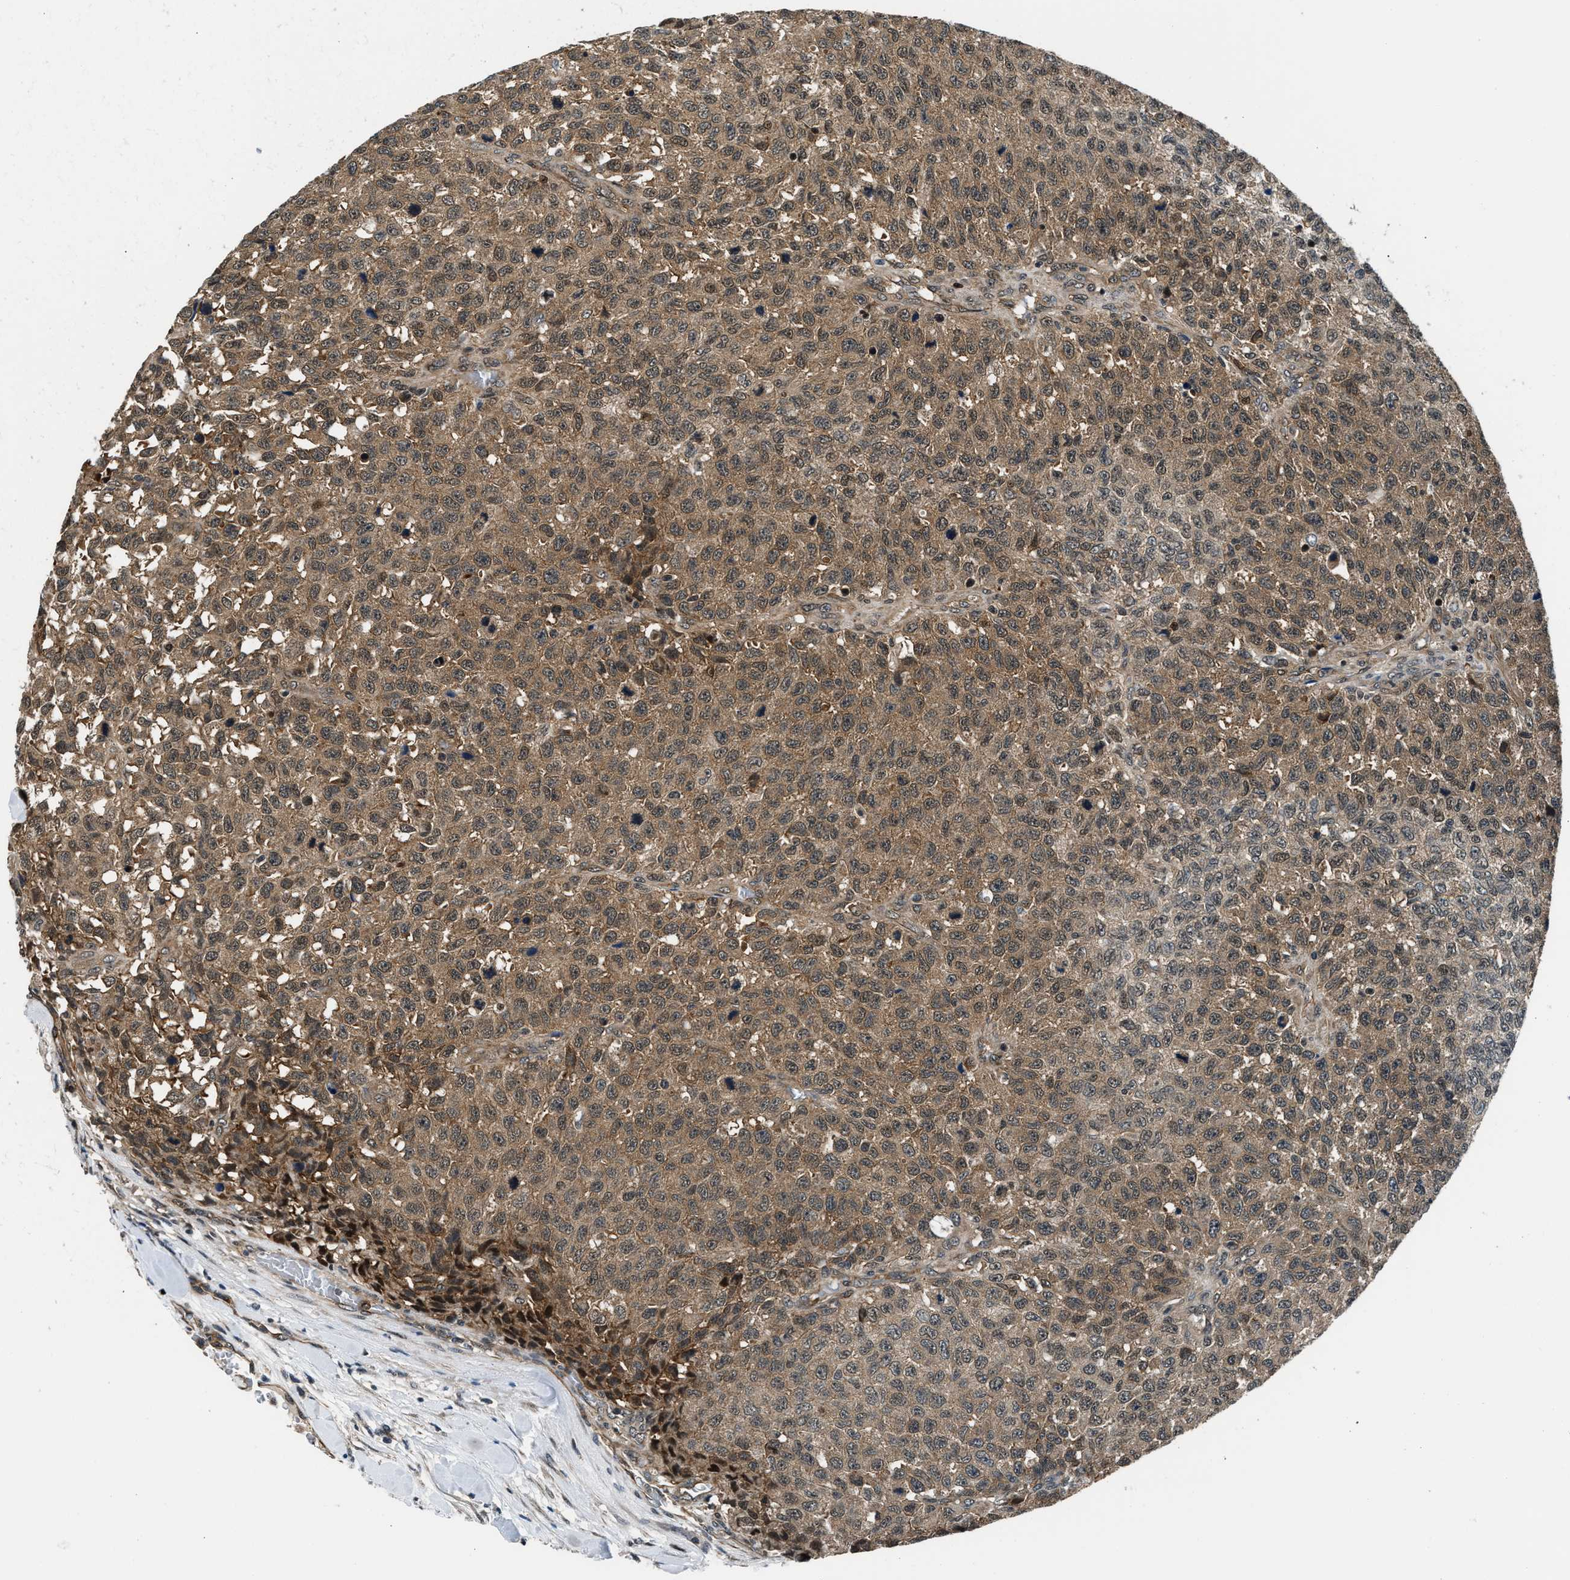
{"staining": {"intensity": "moderate", "quantity": ">75%", "location": "cytoplasmic/membranous"}, "tissue": "testis cancer", "cell_type": "Tumor cells", "image_type": "cancer", "snomed": [{"axis": "morphology", "description": "Seminoma, NOS"}, {"axis": "topography", "description": "Testis"}], "caption": "Immunohistochemical staining of human testis cancer (seminoma) displays medium levels of moderate cytoplasmic/membranous positivity in about >75% of tumor cells.", "gene": "RBM33", "patient": {"sex": "male", "age": 59}}